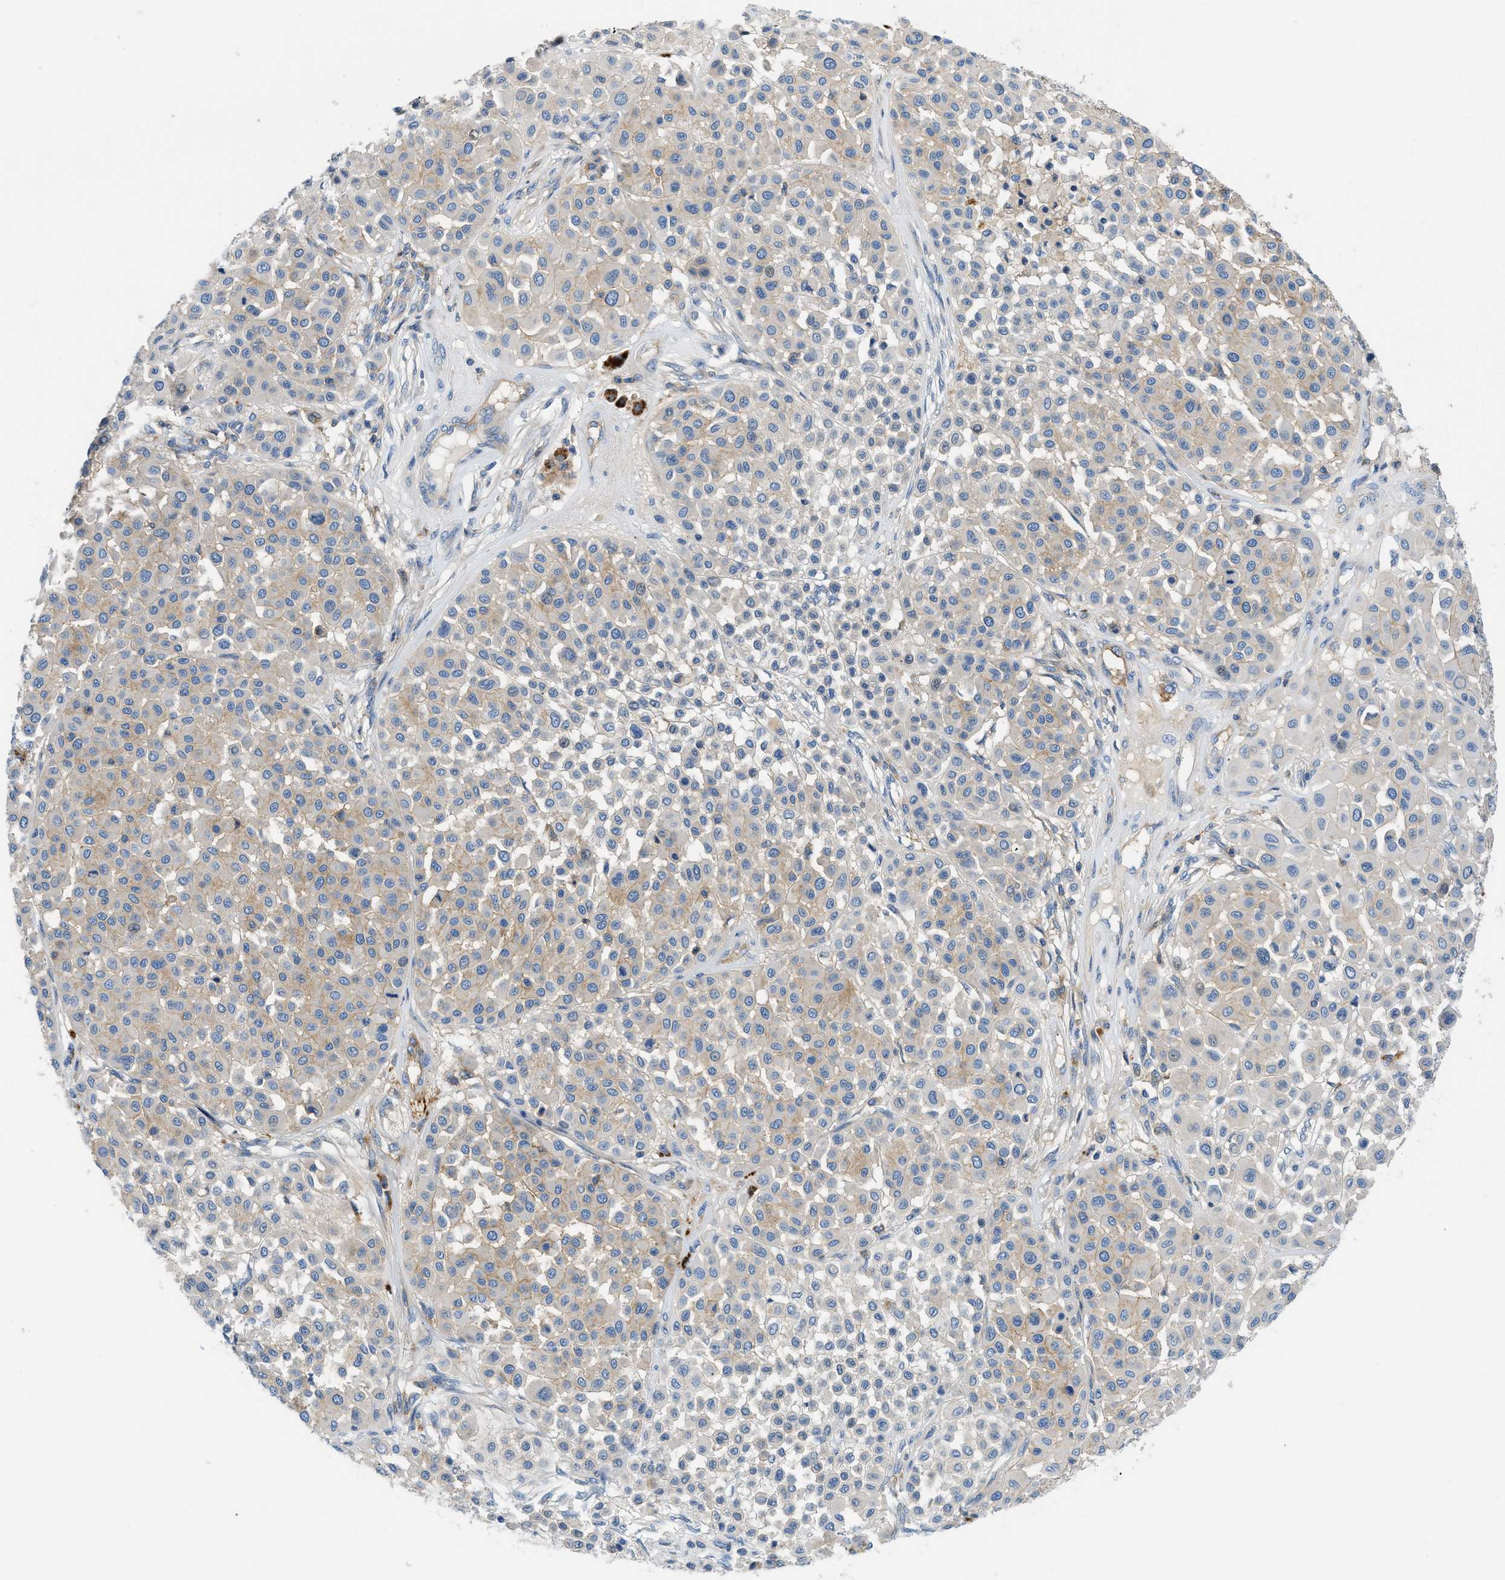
{"staining": {"intensity": "weak", "quantity": "25%-75%", "location": "cytoplasmic/membranous"}, "tissue": "melanoma", "cell_type": "Tumor cells", "image_type": "cancer", "snomed": [{"axis": "morphology", "description": "Malignant melanoma, Metastatic site"}, {"axis": "topography", "description": "Soft tissue"}], "caption": "Immunohistochemistry of human melanoma reveals low levels of weak cytoplasmic/membranous positivity in about 25%-75% of tumor cells. (DAB (3,3'-diaminobenzidine) IHC with brightfield microscopy, high magnification).", "gene": "ORAI1", "patient": {"sex": "male", "age": 41}}